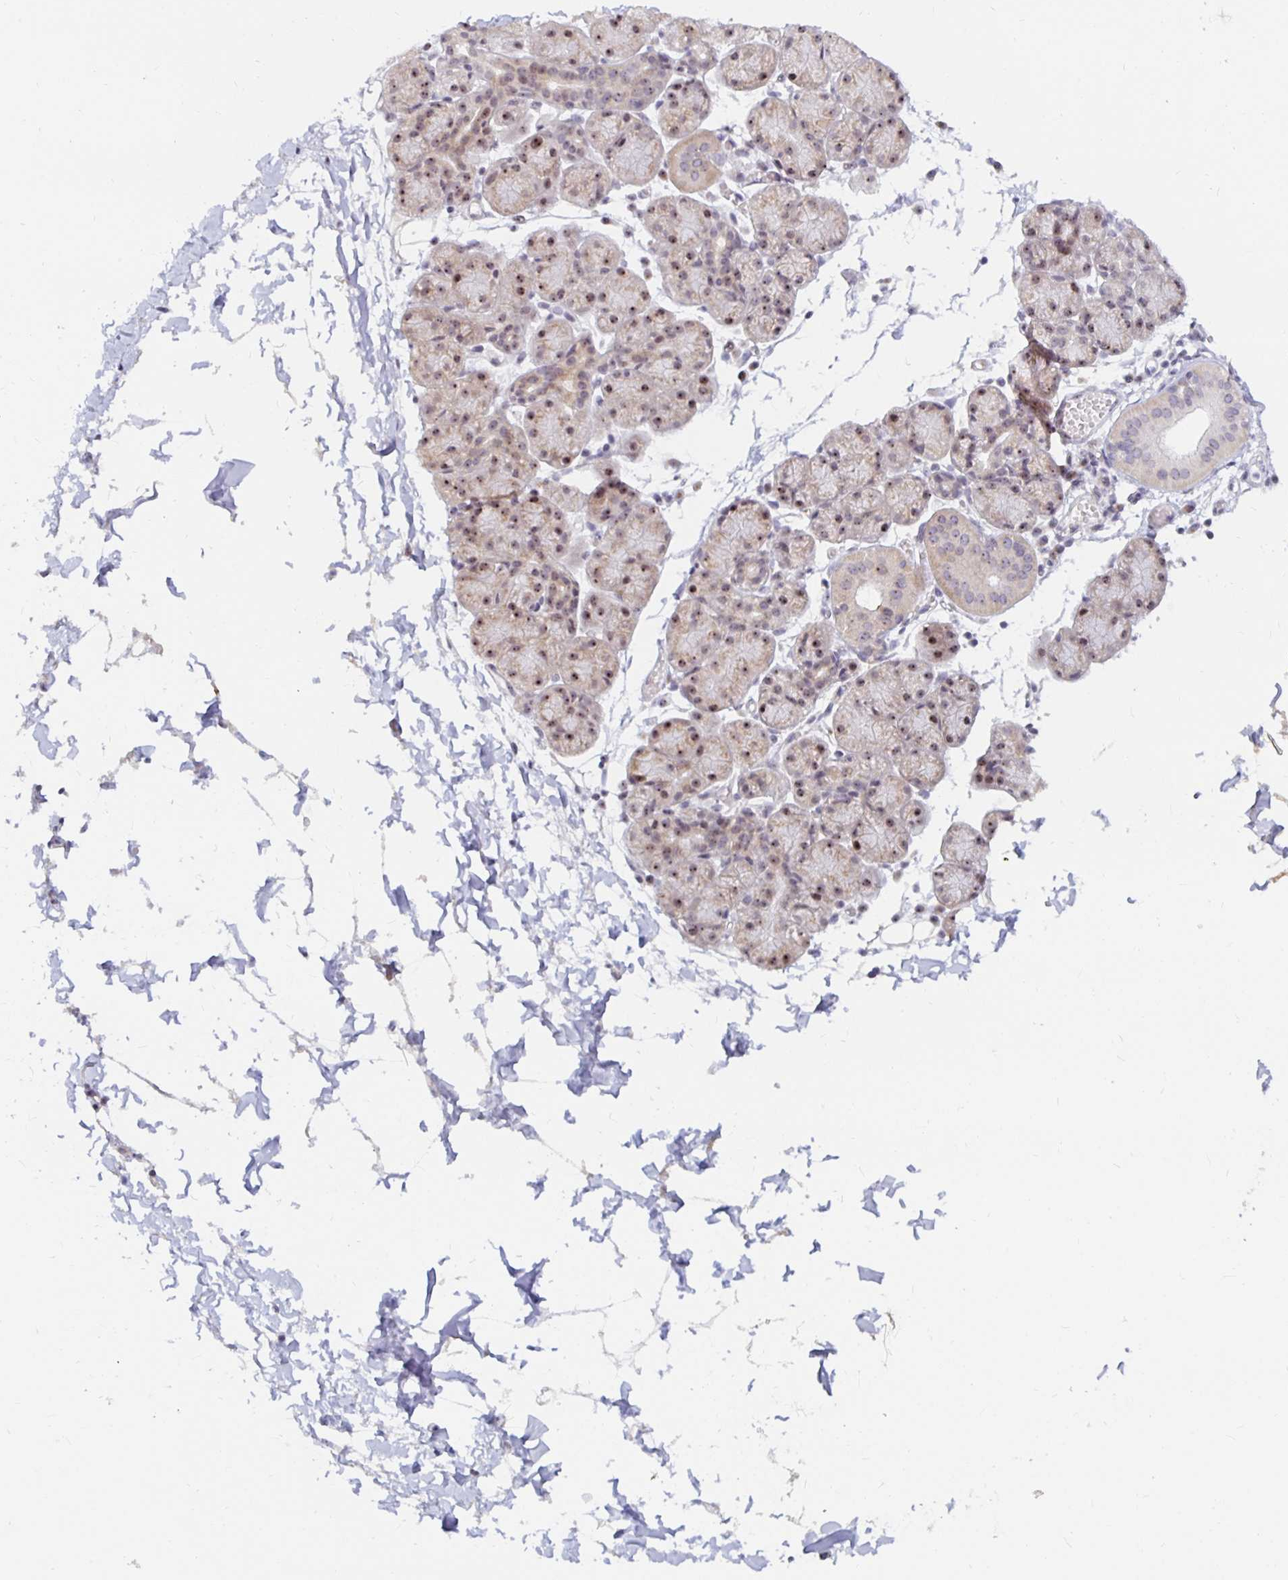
{"staining": {"intensity": "moderate", "quantity": "25%-75%", "location": "cytoplasmic/membranous,nuclear"}, "tissue": "salivary gland", "cell_type": "Glandular cells", "image_type": "normal", "snomed": [{"axis": "morphology", "description": "Normal tissue, NOS"}, {"axis": "morphology", "description": "Inflammation, NOS"}, {"axis": "topography", "description": "Lymph node"}, {"axis": "topography", "description": "Salivary gland"}], "caption": "This histopathology image shows immunohistochemistry staining of unremarkable human salivary gland, with medium moderate cytoplasmic/membranous,nuclear staining in approximately 25%-75% of glandular cells.", "gene": "NUP85", "patient": {"sex": "male", "age": 3}}